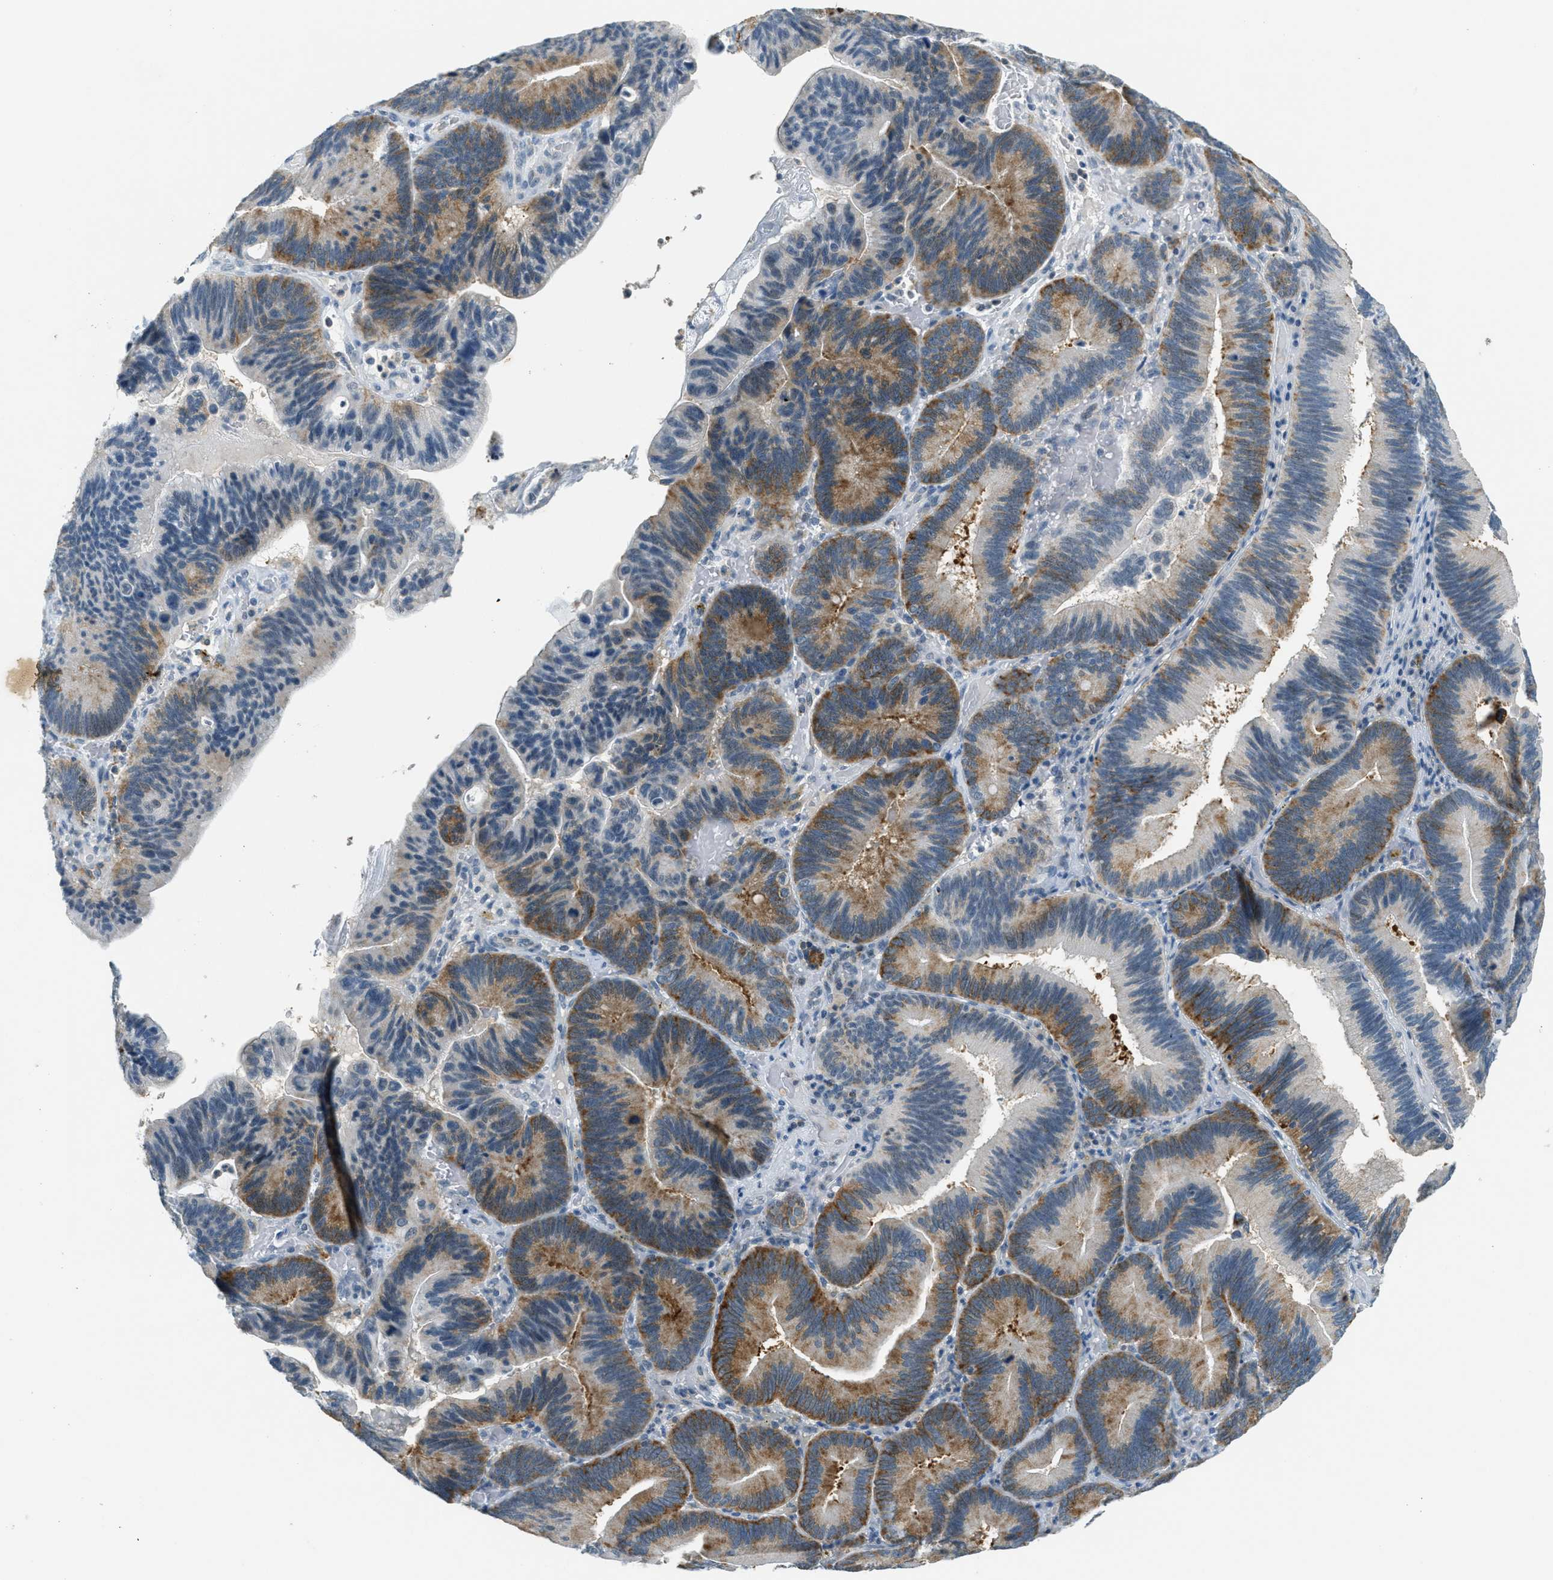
{"staining": {"intensity": "moderate", "quantity": "25%-75%", "location": "cytoplasmic/membranous"}, "tissue": "pancreatic cancer", "cell_type": "Tumor cells", "image_type": "cancer", "snomed": [{"axis": "morphology", "description": "Adenocarcinoma, NOS"}, {"axis": "topography", "description": "Pancreas"}], "caption": "Immunohistochemistry (IHC) photomicrograph of human pancreatic cancer stained for a protein (brown), which exhibits medium levels of moderate cytoplasmic/membranous positivity in approximately 25%-75% of tumor cells.", "gene": "FYN", "patient": {"sex": "male", "age": 82}}